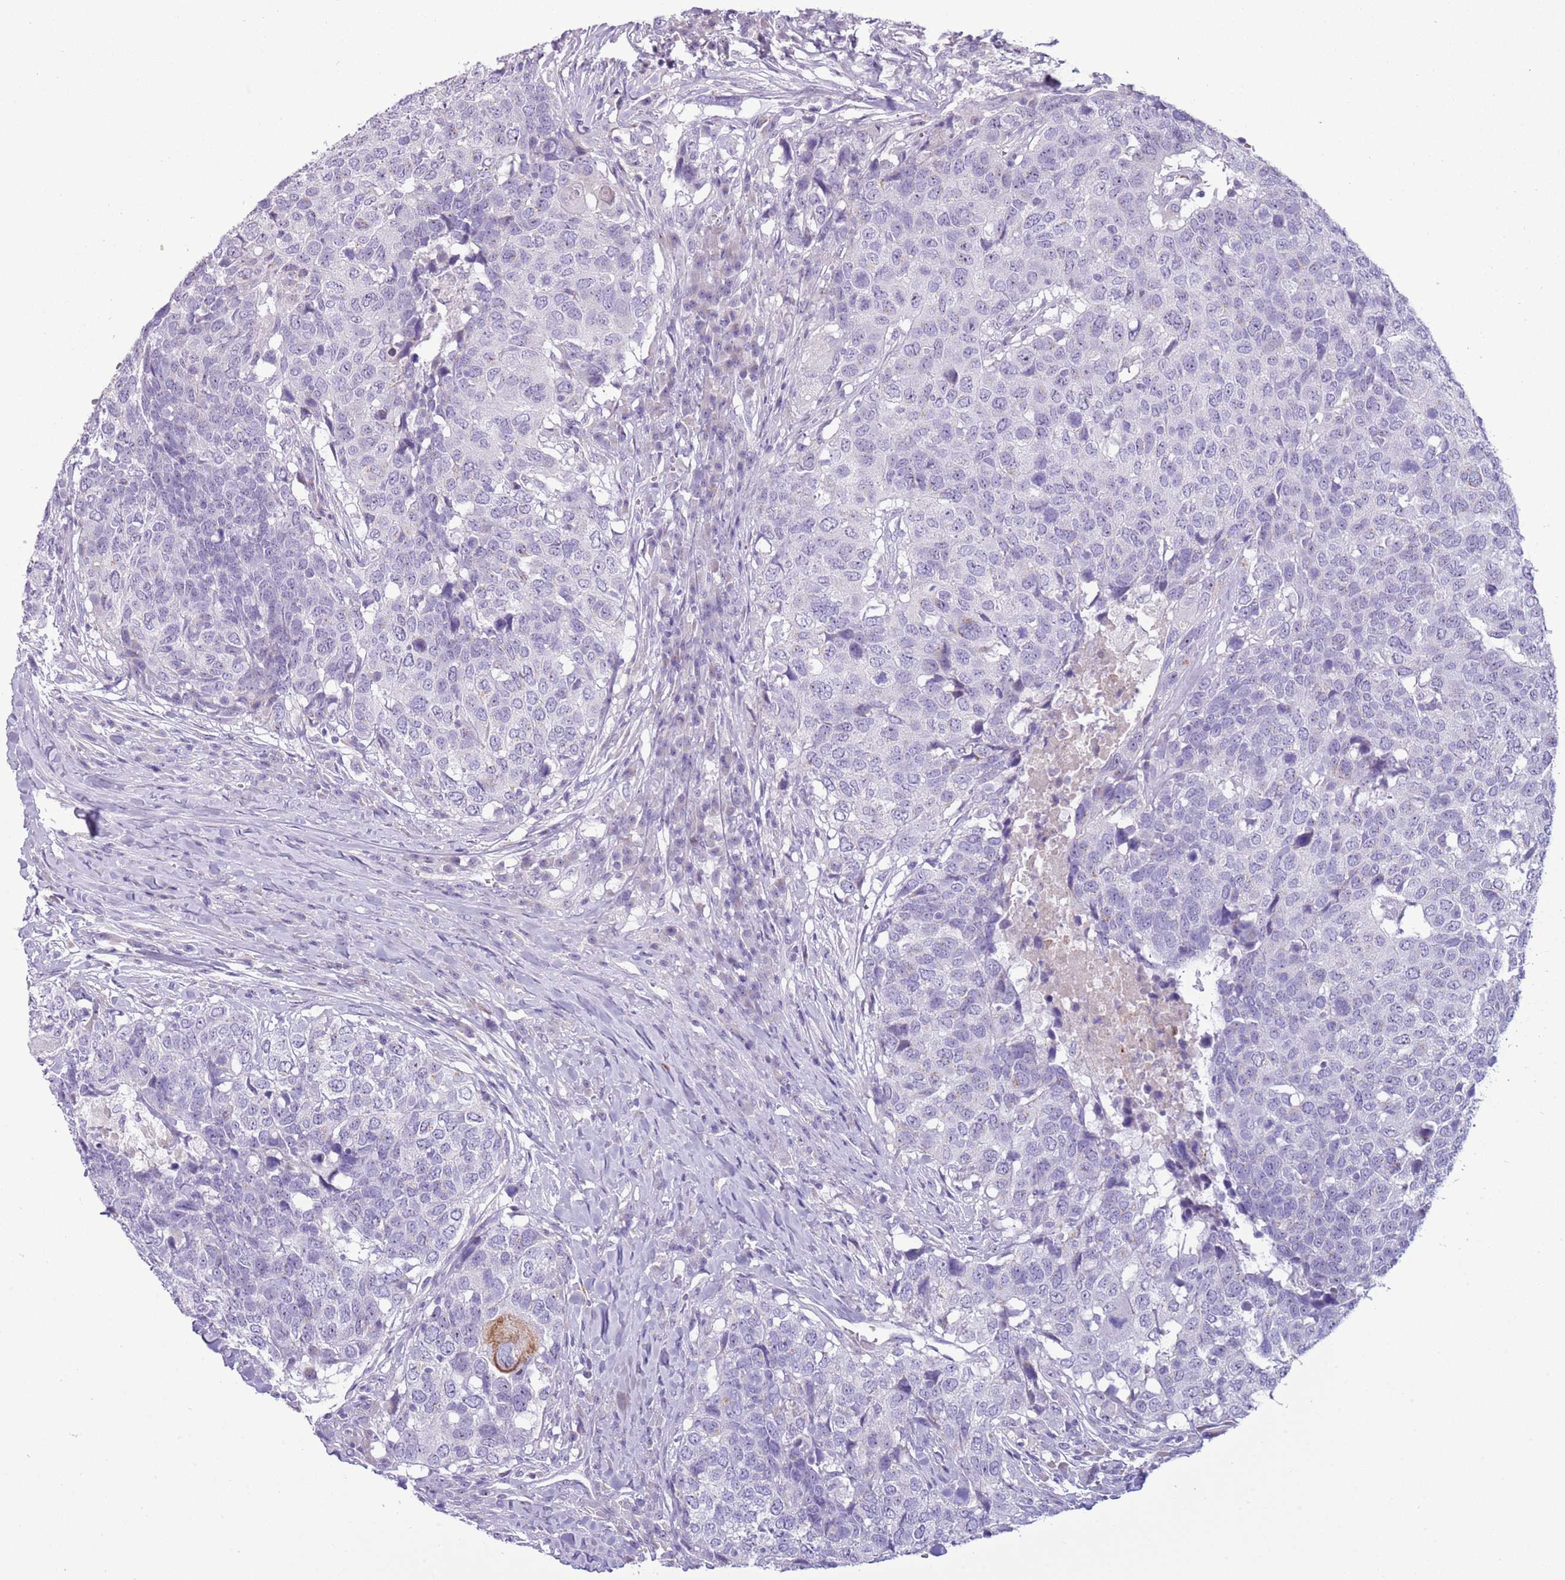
{"staining": {"intensity": "negative", "quantity": "none", "location": "none"}, "tissue": "head and neck cancer", "cell_type": "Tumor cells", "image_type": "cancer", "snomed": [{"axis": "morphology", "description": "Normal tissue, NOS"}, {"axis": "morphology", "description": "Squamous cell carcinoma, NOS"}, {"axis": "topography", "description": "Skeletal muscle"}, {"axis": "topography", "description": "Vascular tissue"}, {"axis": "topography", "description": "Peripheral nerve tissue"}, {"axis": "topography", "description": "Head-Neck"}], "caption": "A high-resolution photomicrograph shows IHC staining of head and neck squamous cell carcinoma, which shows no significant expression in tumor cells.", "gene": "NBPF6", "patient": {"sex": "male", "age": 66}}